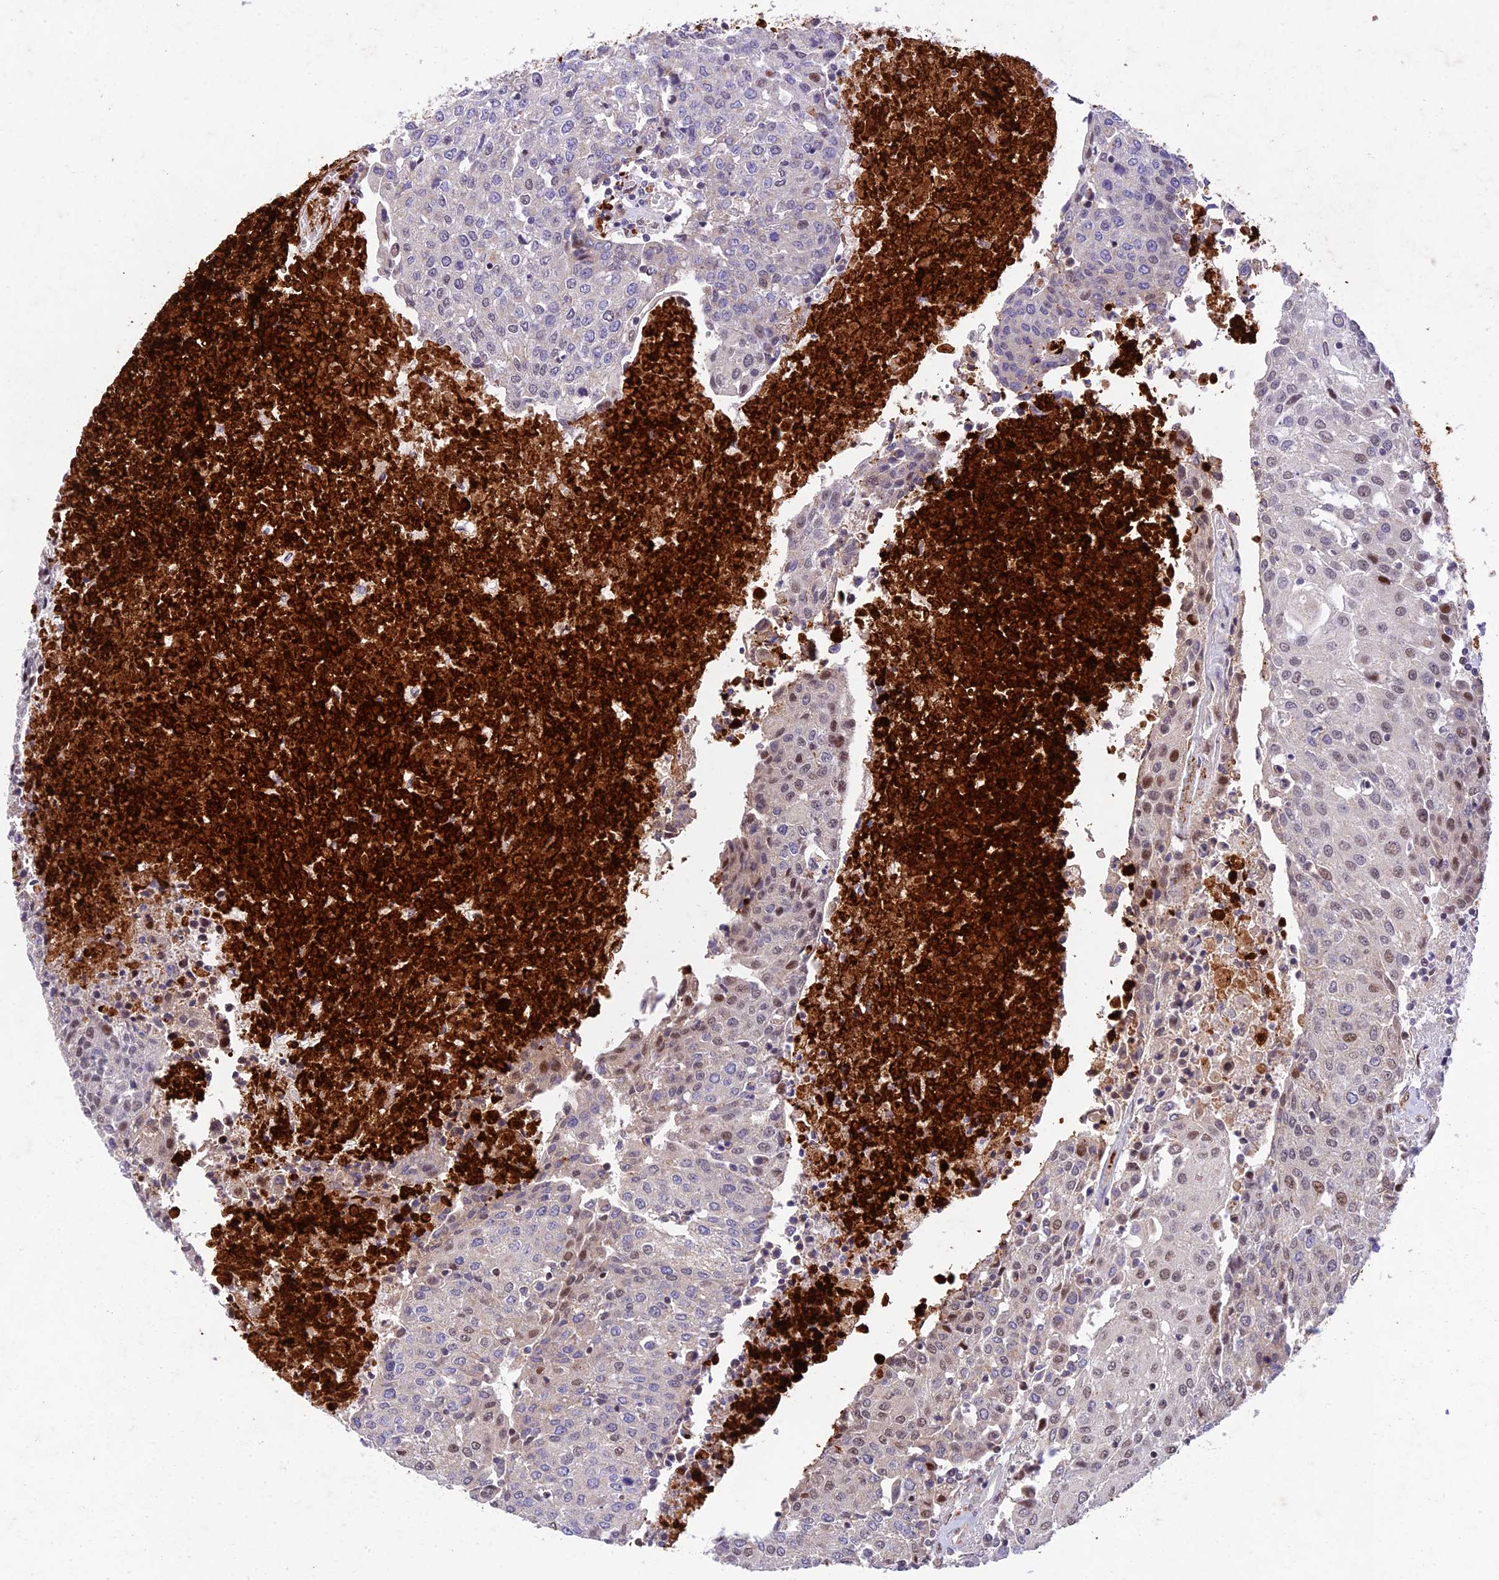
{"staining": {"intensity": "moderate", "quantity": "<25%", "location": "nuclear"}, "tissue": "urothelial cancer", "cell_type": "Tumor cells", "image_type": "cancer", "snomed": [{"axis": "morphology", "description": "Urothelial carcinoma, High grade"}, {"axis": "topography", "description": "Urinary bladder"}], "caption": "This histopathology image exhibits urothelial cancer stained with IHC to label a protein in brown. The nuclear of tumor cells show moderate positivity for the protein. Nuclei are counter-stained blue.", "gene": "WDR55", "patient": {"sex": "female", "age": 85}}